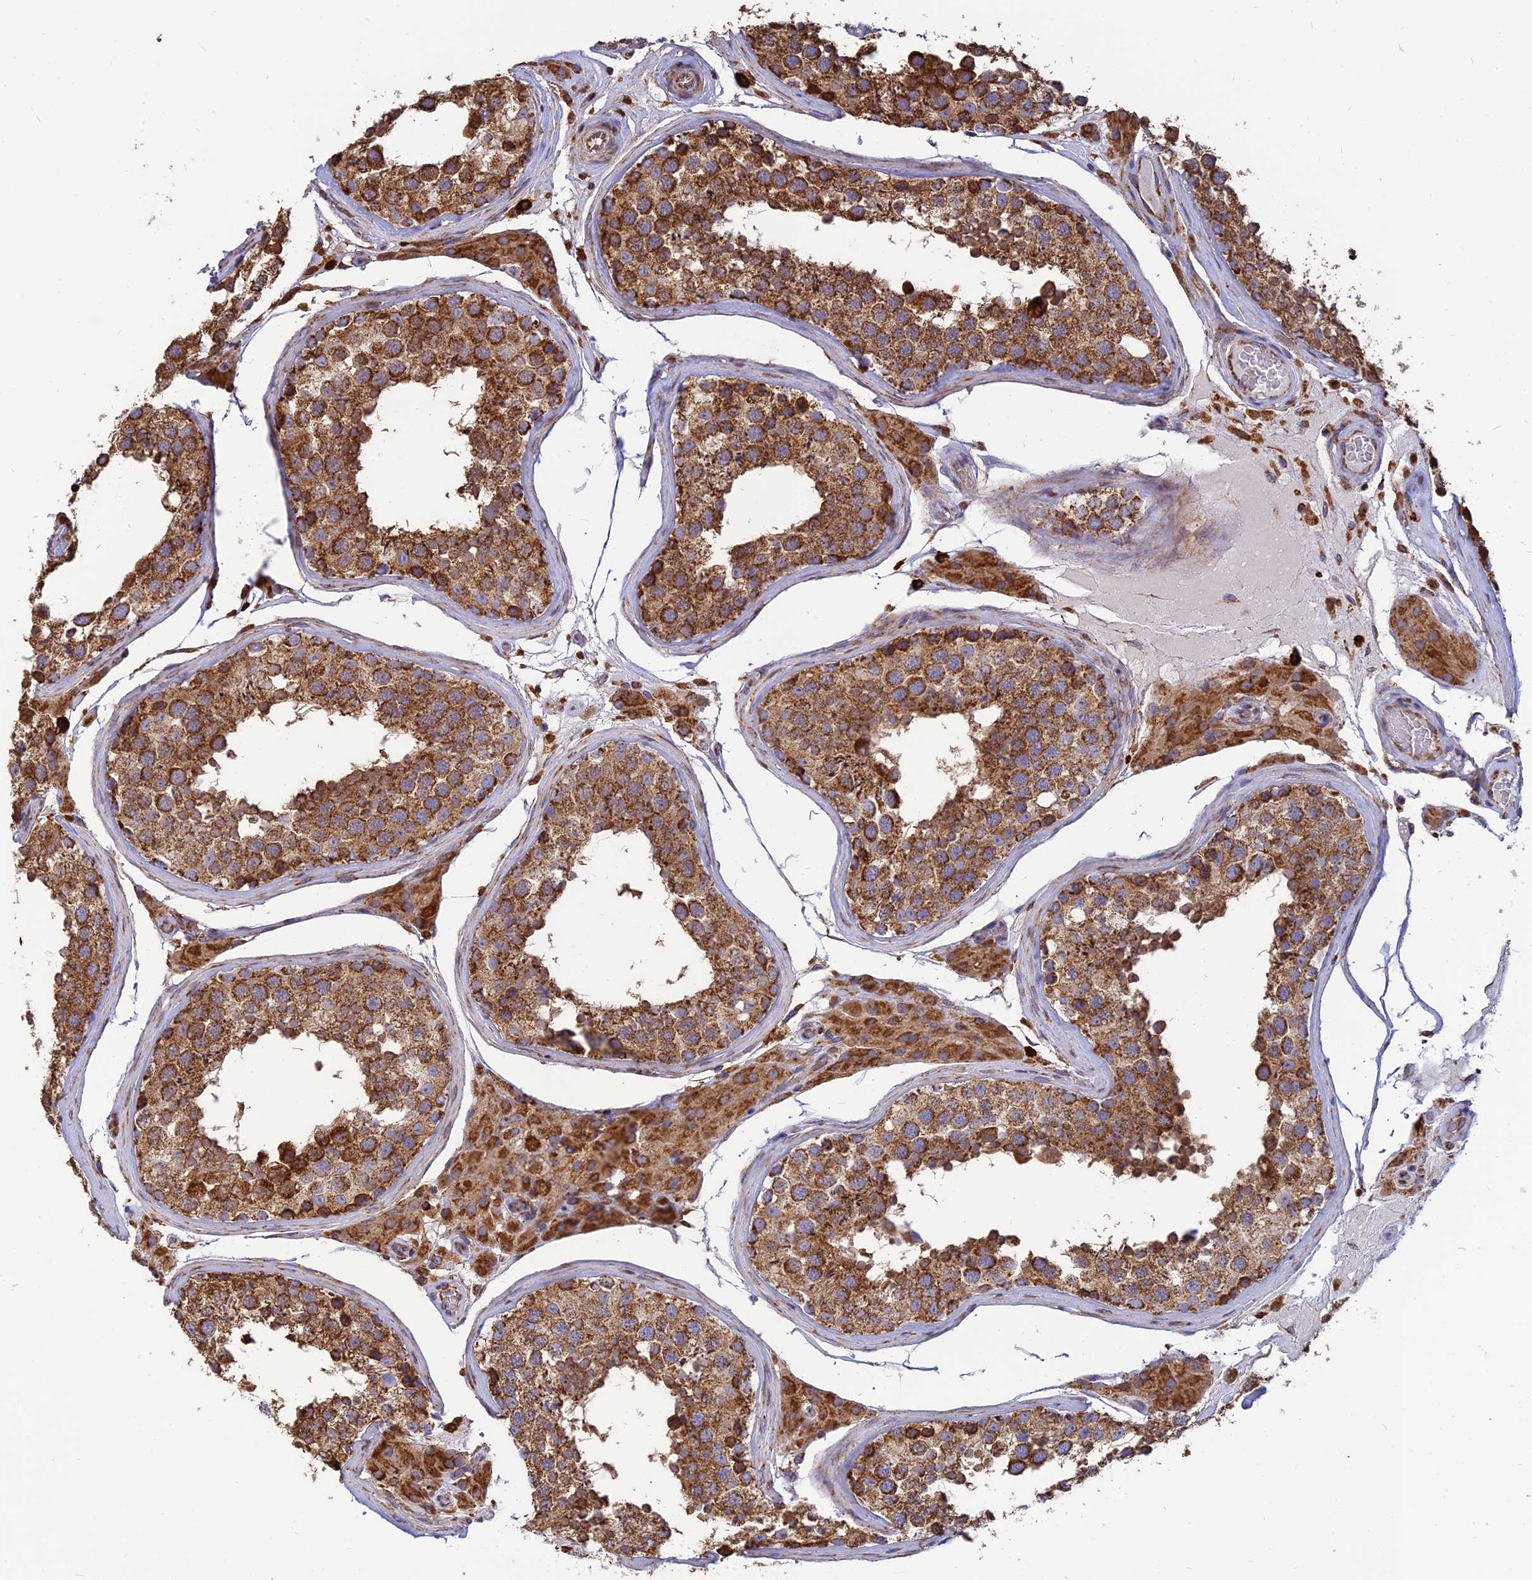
{"staining": {"intensity": "strong", "quantity": ">75%", "location": "cytoplasmic/membranous"}, "tissue": "testis", "cell_type": "Cells in seminiferous ducts", "image_type": "normal", "snomed": [{"axis": "morphology", "description": "Normal tissue, NOS"}, {"axis": "topography", "description": "Testis"}], "caption": "IHC histopathology image of benign testis: human testis stained using IHC displays high levels of strong protein expression localized specifically in the cytoplasmic/membranous of cells in seminiferous ducts, appearing as a cytoplasmic/membranous brown color.", "gene": "THUMPD2", "patient": {"sex": "male", "age": 46}}